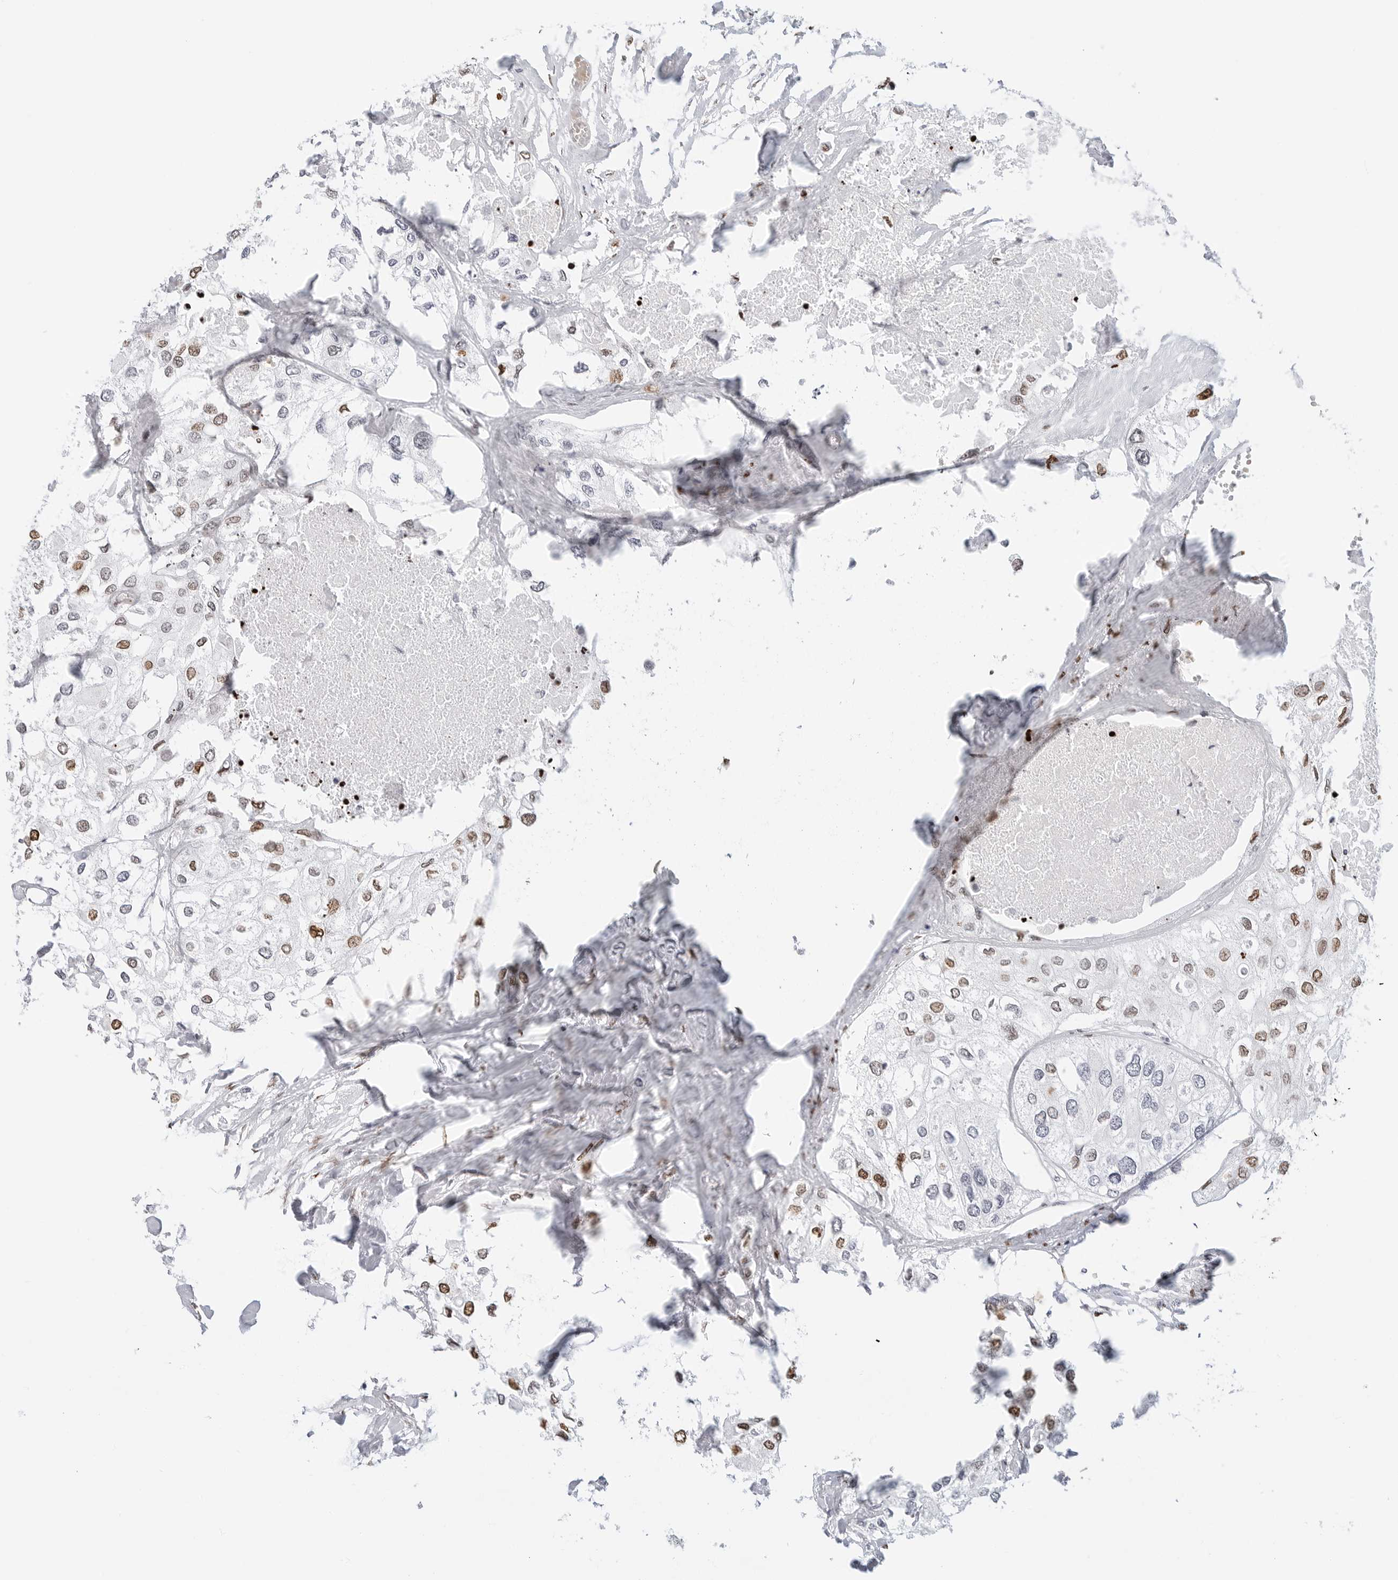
{"staining": {"intensity": "moderate", "quantity": "25%-75%", "location": "nuclear"}, "tissue": "urothelial cancer", "cell_type": "Tumor cells", "image_type": "cancer", "snomed": [{"axis": "morphology", "description": "Urothelial carcinoma, High grade"}, {"axis": "topography", "description": "Urinary bladder"}], "caption": "Immunohistochemical staining of human urothelial cancer demonstrates medium levels of moderate nuclear protein expression in approximately 25%-75% of tumor cells.", "gene": "SPIDR", "patient": {"sex": "male", "age": 64}}